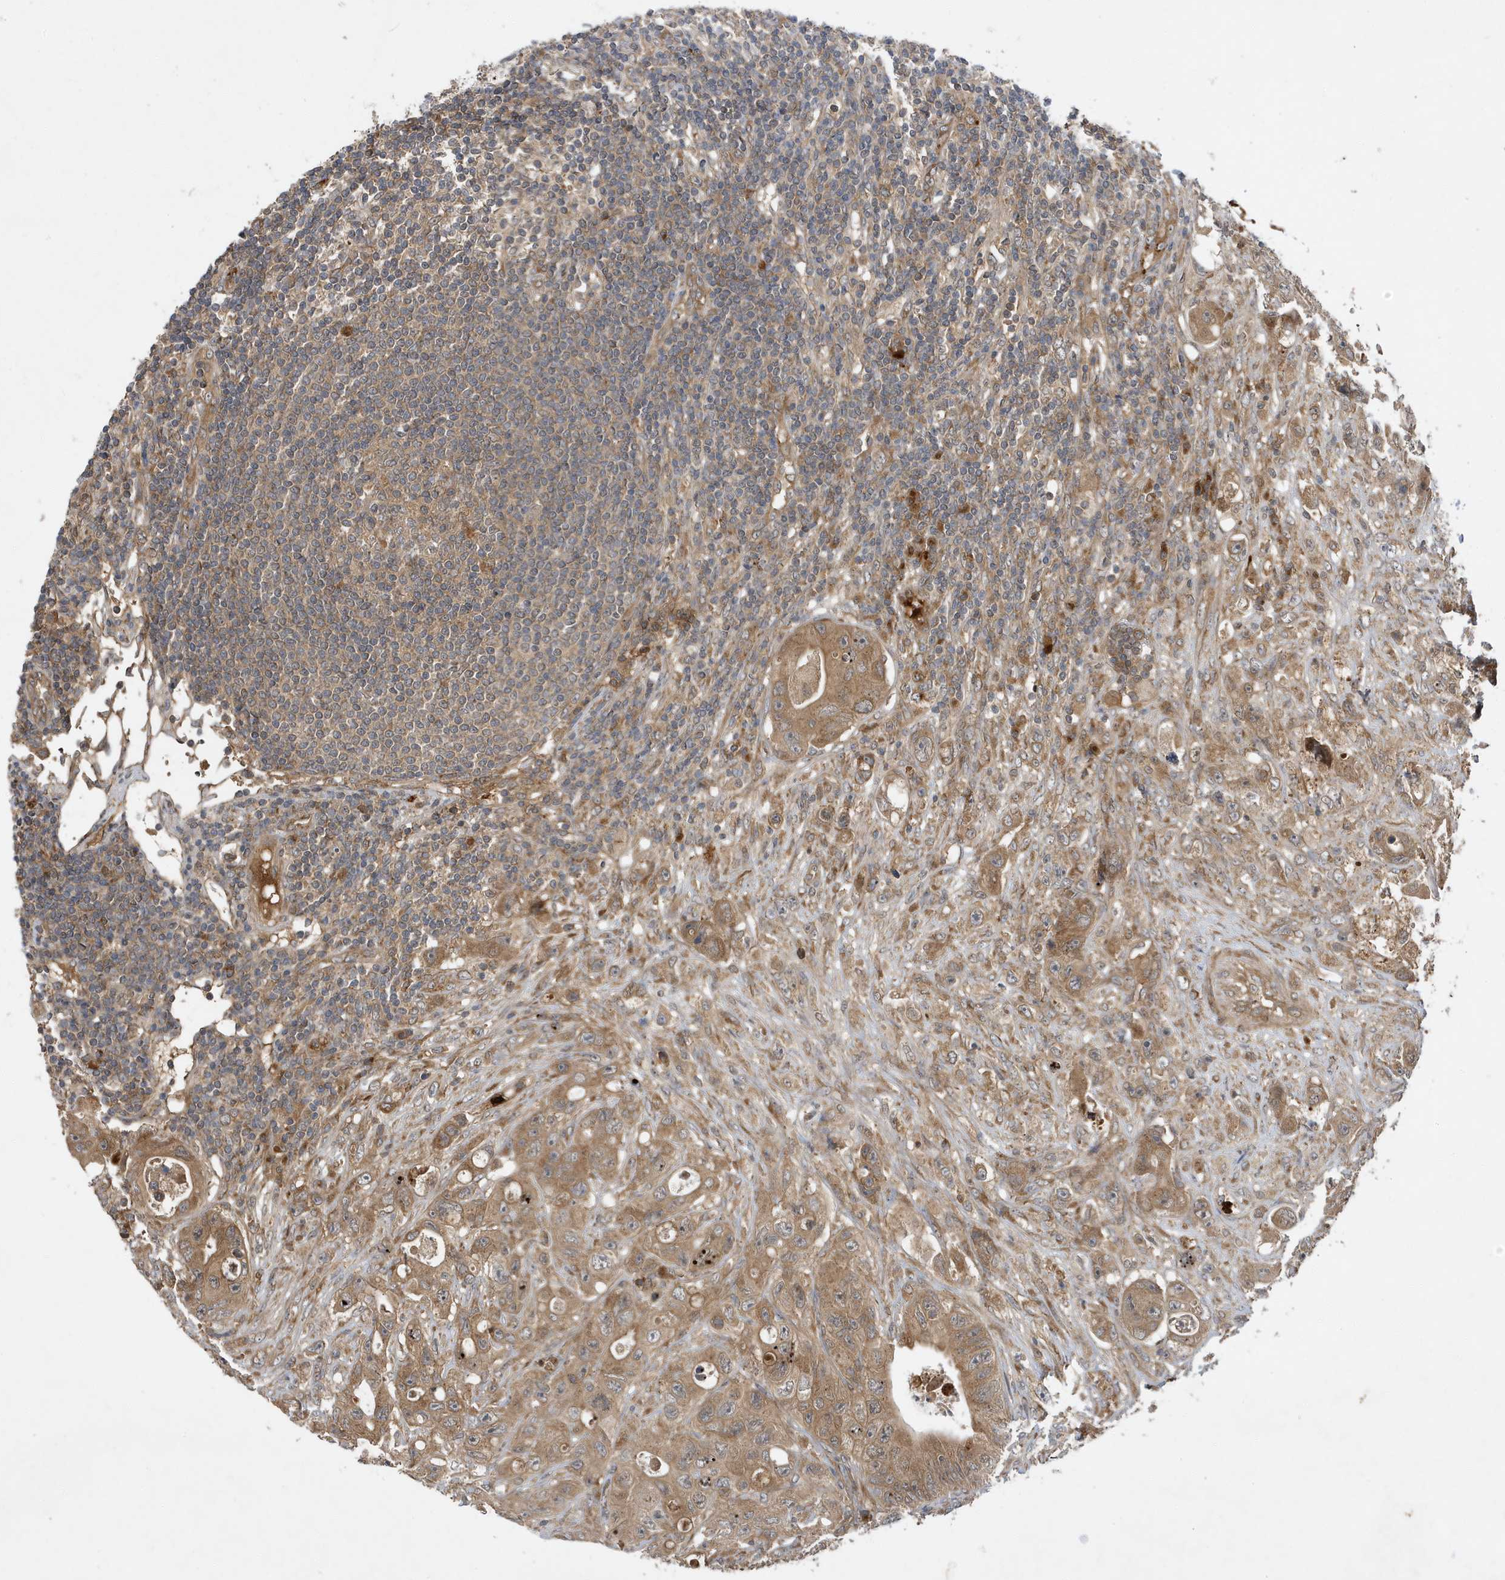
{"staining": {"intensity": "moderate", "quantity": ">75%", "location": "cytoplasmic/membranous"}, "tissue": "colorectal cancer", "cell_type": "Tumor cells", "image_type": "cancer", "snomed": [{"axis": "morphology", "description": "Adenocarcinoma, NOS"}, {"axis": "topography", "description": "Colon"}], "caption": "This is a photomicrograph of immunohistochemistry staining of colorectal cancer (adenocarcinoma), which shows moderate staining in the cytoplasmic/membranous of tumor cells.", "gene": "LAPTM4A", "patient": {"sex": "female", "age": 46}}